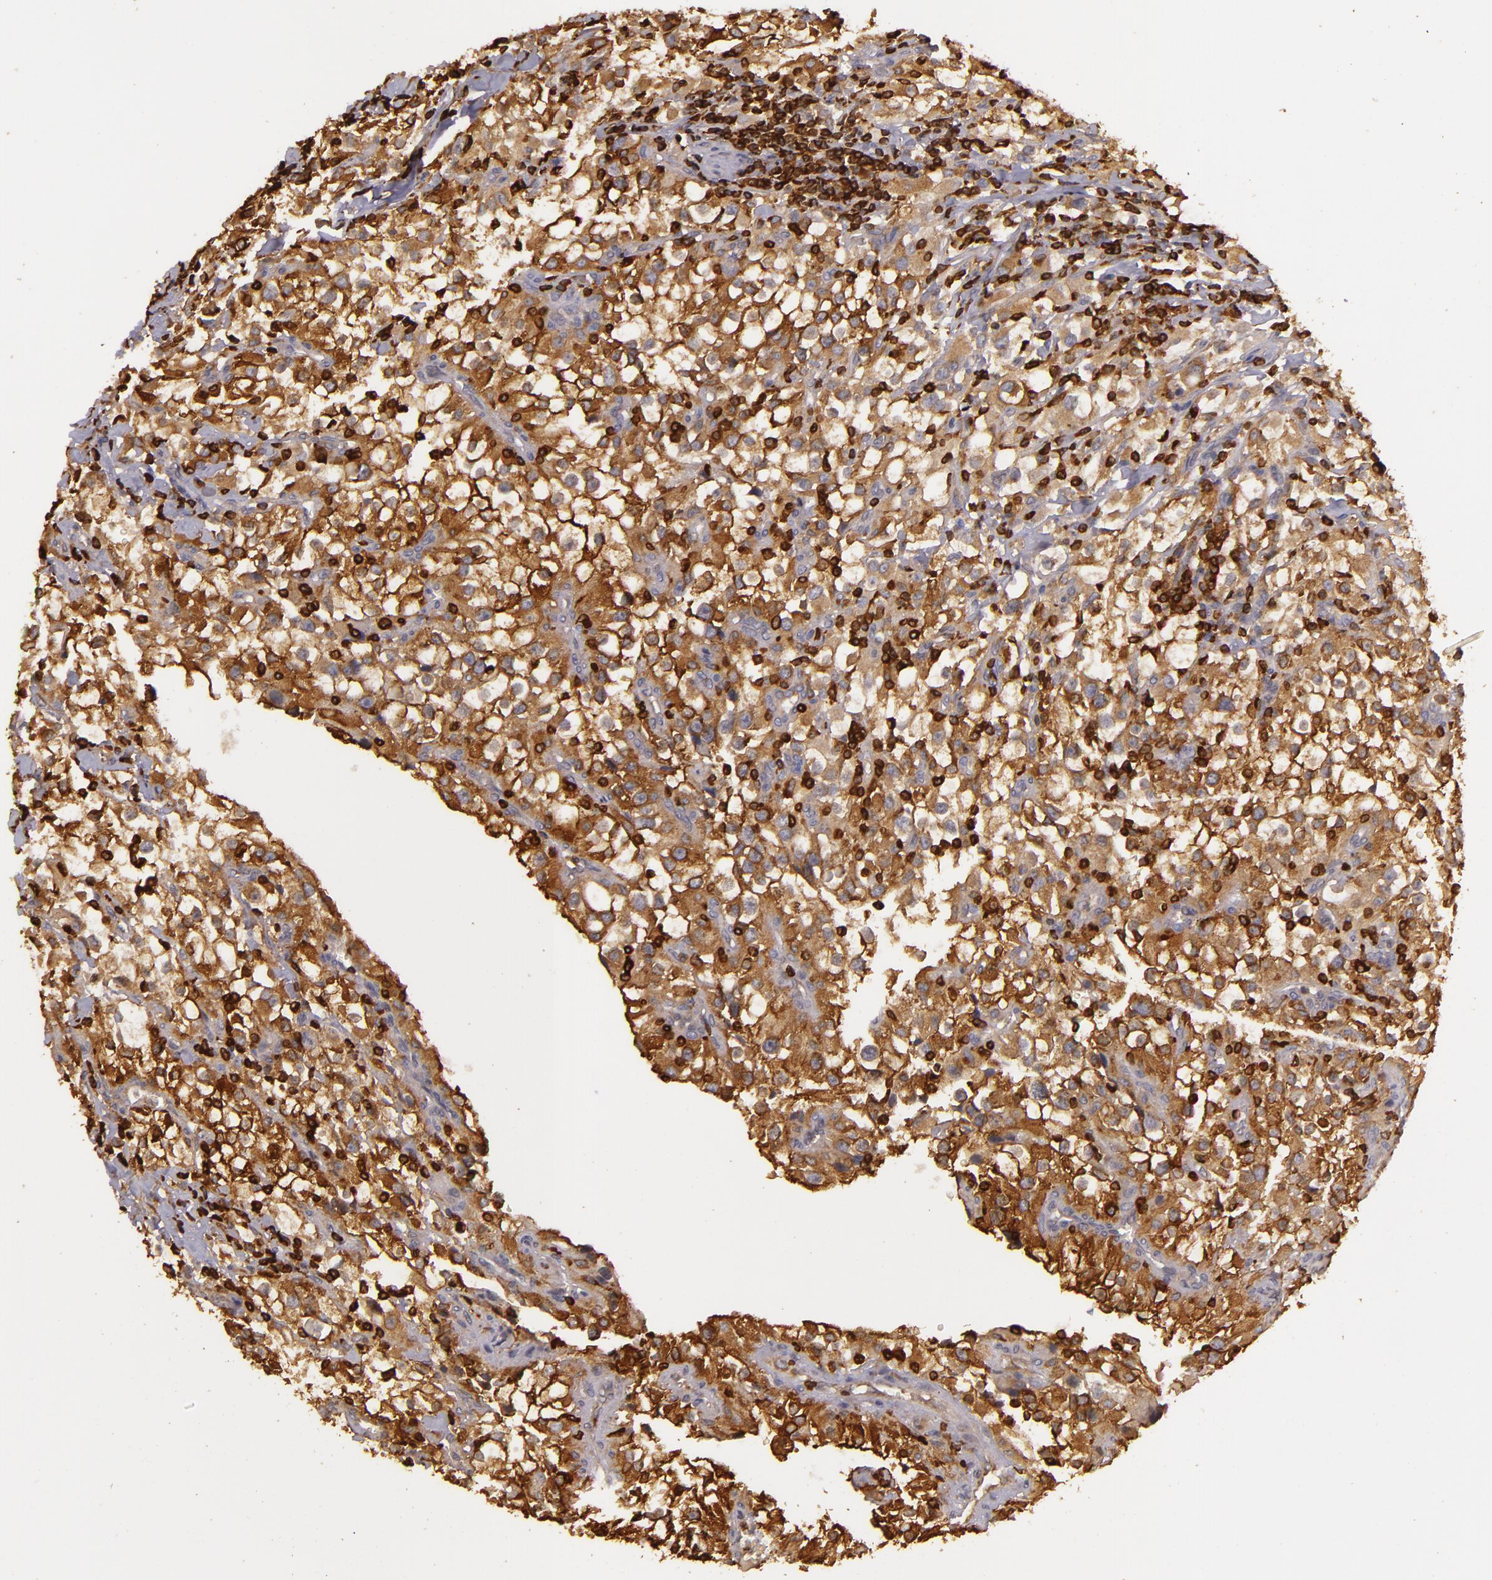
{"staining": {"intensity": "strong", "quantity": ">75%", "location": "cytoplasmic/membranous"}, "tissue": "renal cancer", "cell_type": "Tumor cells", "image_type": "cancer", "snomed": [{"axis": "morphology", "description": "Adenocarcinoma, NOS"}, {"axis": "topography", "description": "Kidney"}], "caption": "Protein analysis of renal cancer (adenocarcinoma) tissue shows strong cytoplasmic/membranous expression in about >75% of tumor cells.", "gene": "SLC9A3R1", "patient": {"sex": "female", "age": 52}}